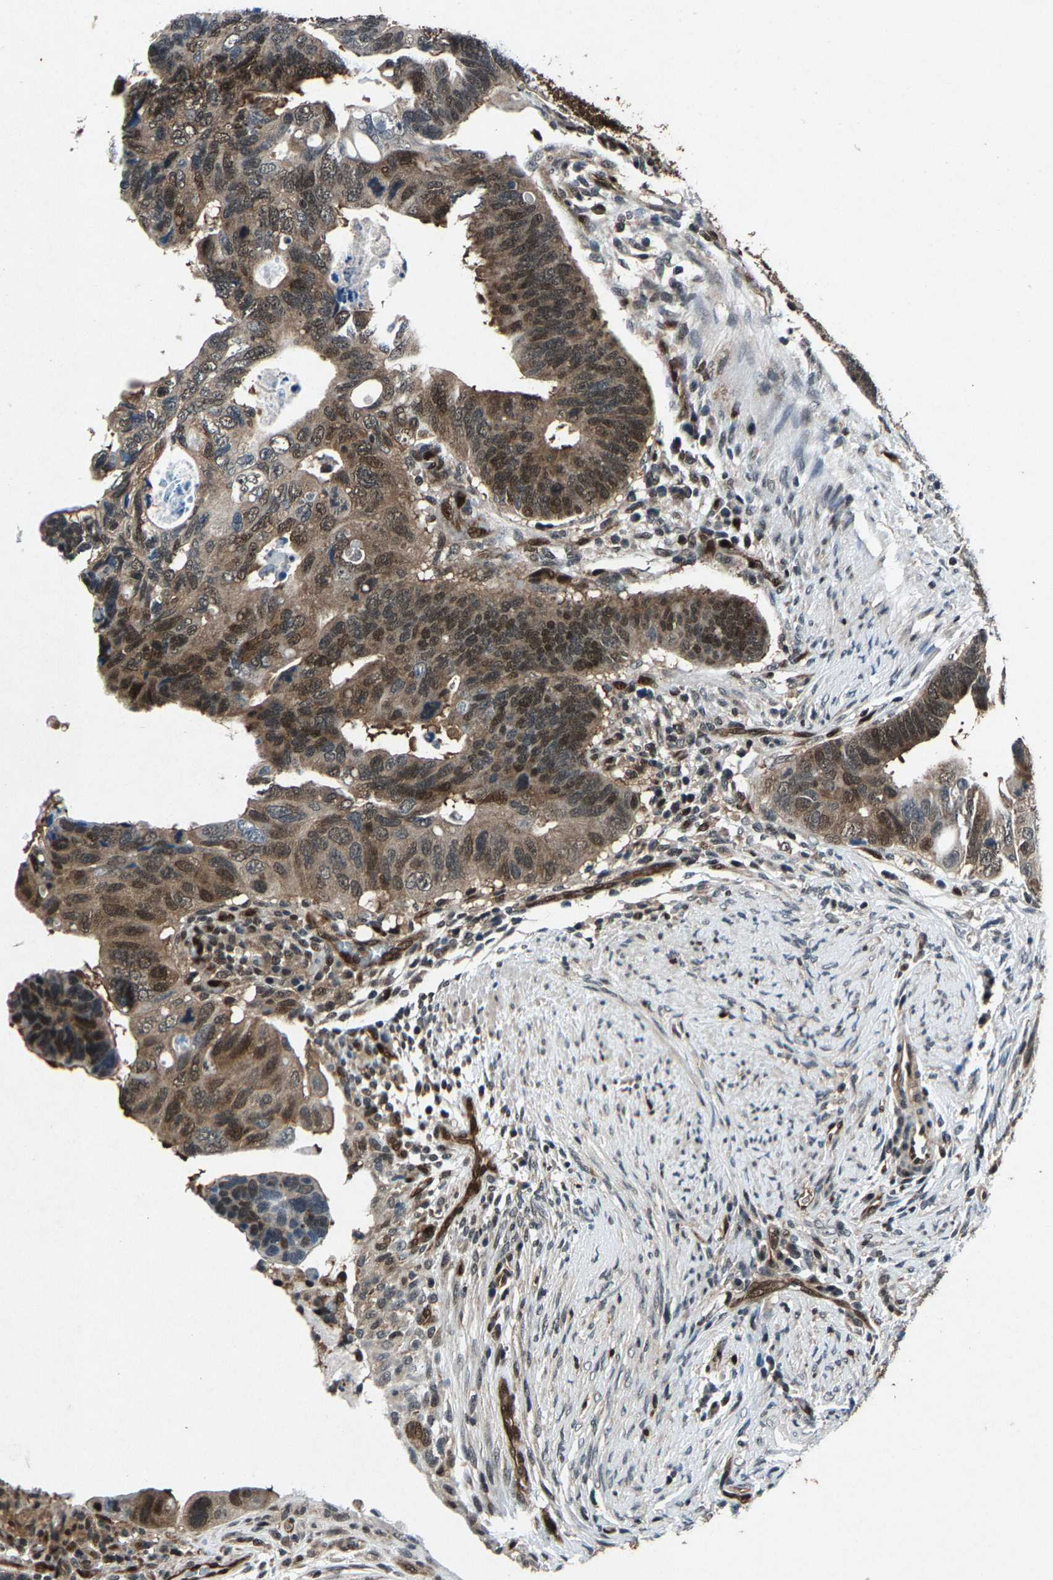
{"staining": {"intensity": "moderate", "quantity": "25%-75%", "location": "cytoplasmic/membranous,nuclear"}, "tissue": "colorectal cancer", "cell_type": "Tumor cells", "image_type": "cancer", "snomed": [{"axis": "morphology", "description": "Adenocarcinoma, NOS"}, {"axis": "topography", "description": "Rectum"}], "caption": "Protein expression analysis of human colorectal cancer reveals moderate cytoplasmic/membranous and nuclear staining in about 25%-75% of tumor cells.", "gene": "ATXN3", "patient": {"sex": "male", "age": 53}}